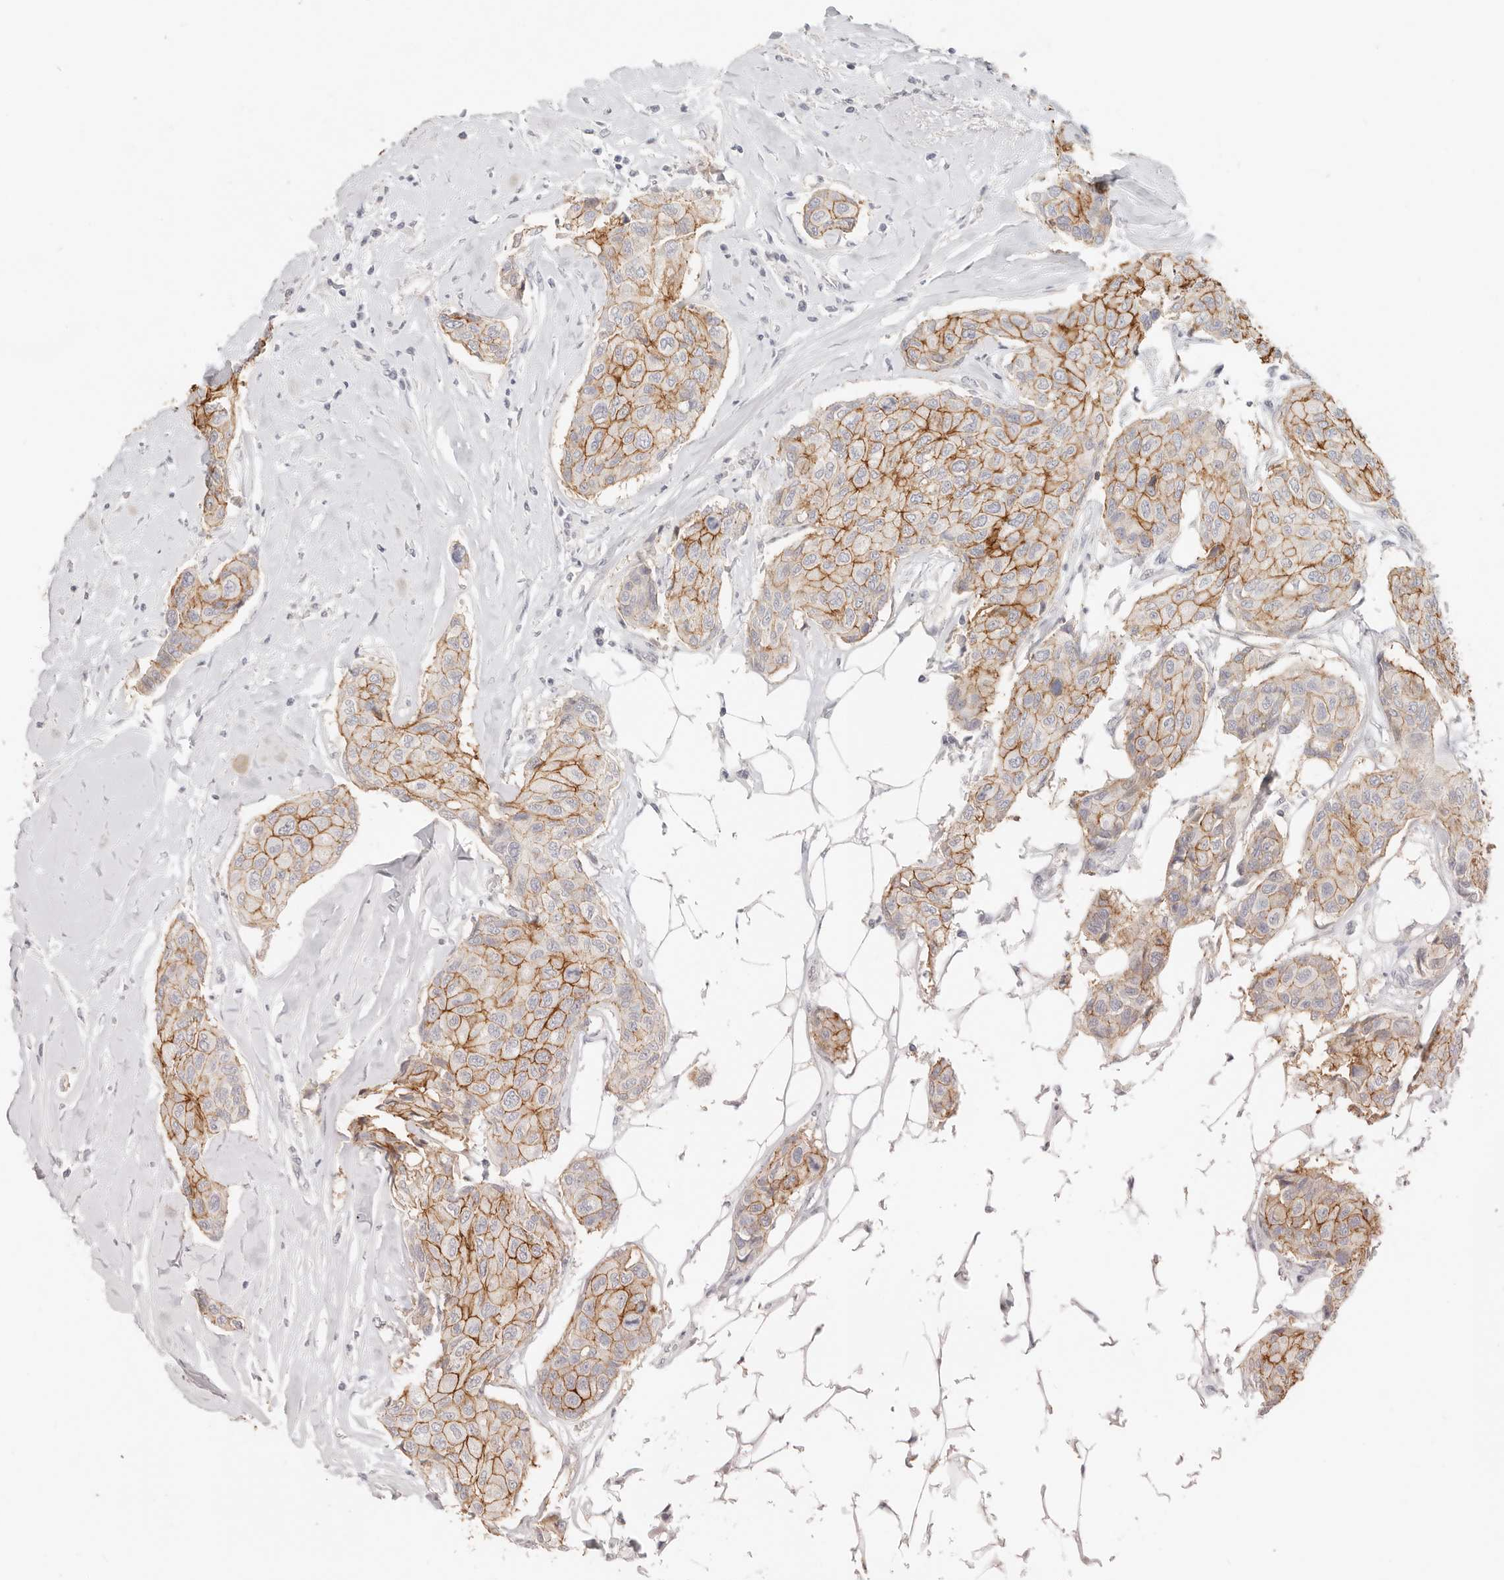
{"staining": {"intensity": "moderate", "quantity": ">75%", "location": "cytoplasmic/membranous"}, "tissue": "breast cancer", "cell_type": "Tumor cells", "image_type": "cancer", "snomed": [{"axis": "morphology", "description": "Duct carcinoma"}, {"axis": "topography", "description": "Breast"}], "caption": "Moderate cytoplasmic/membranous expression is appreciated in about >75% of tumor cells in breast invasive ductal carcinoma.", "gene": "EPCAM", "patient": {"sex": "female", "age": 80}}